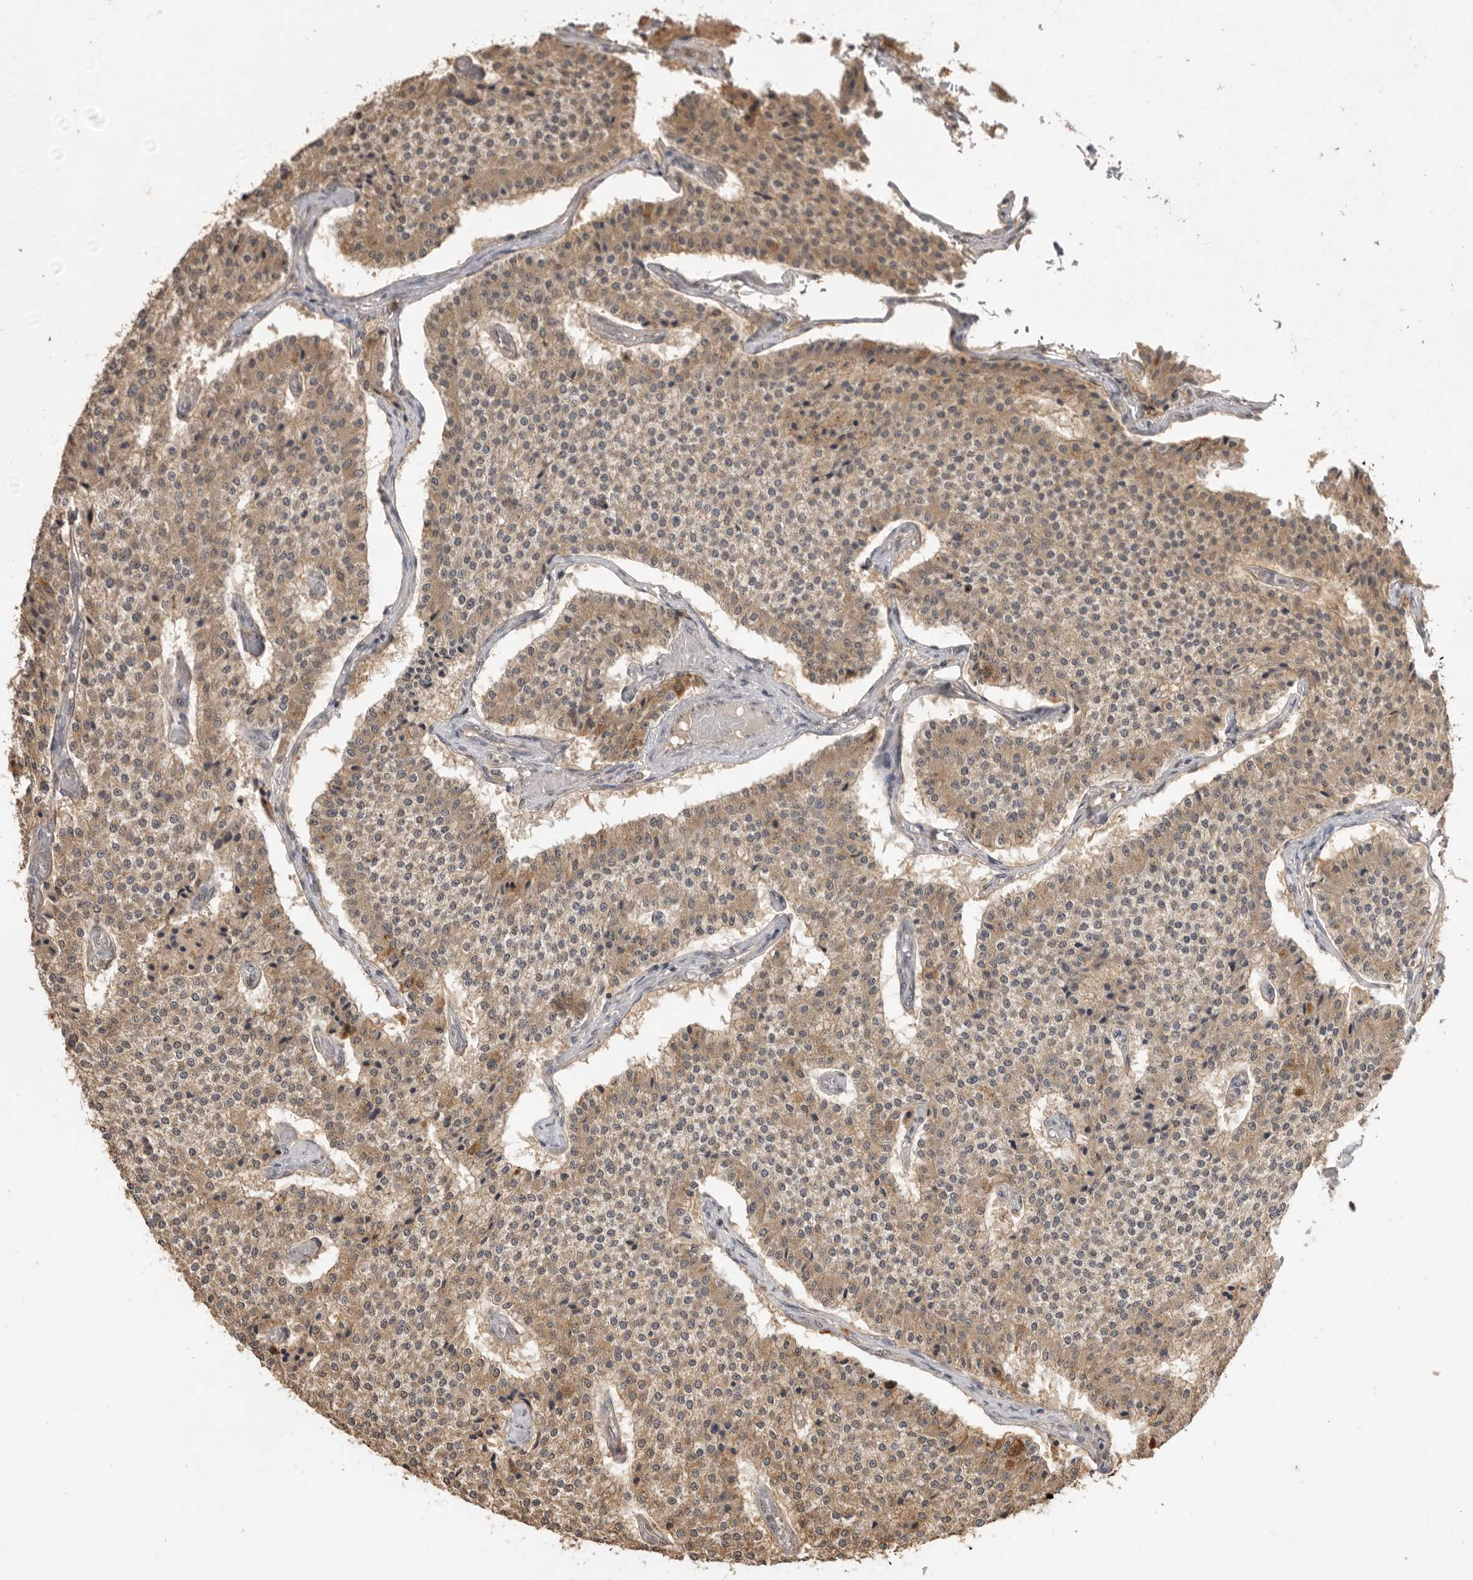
{"staining": {"intensity": "moderate", "quantity": ">75%", "location": "cytoplasmic/membranous"}, "tissue": "carcinoid", "cell_type": "Tumor cells", "image_type": "cancer", "snomed": [{"axis": "morphology", "description": "Carcinoid, malignant, NOS"}, {"axis": "topography", "description": "Colon"}], "caption": "Malignant carcinoid stained with a brown dye displays moderate cytoplasmic/membranous positive positivity in about >75% of tumor cells.", "gene": "JAG2", "patient": {"sex": "female", "age": 52}}